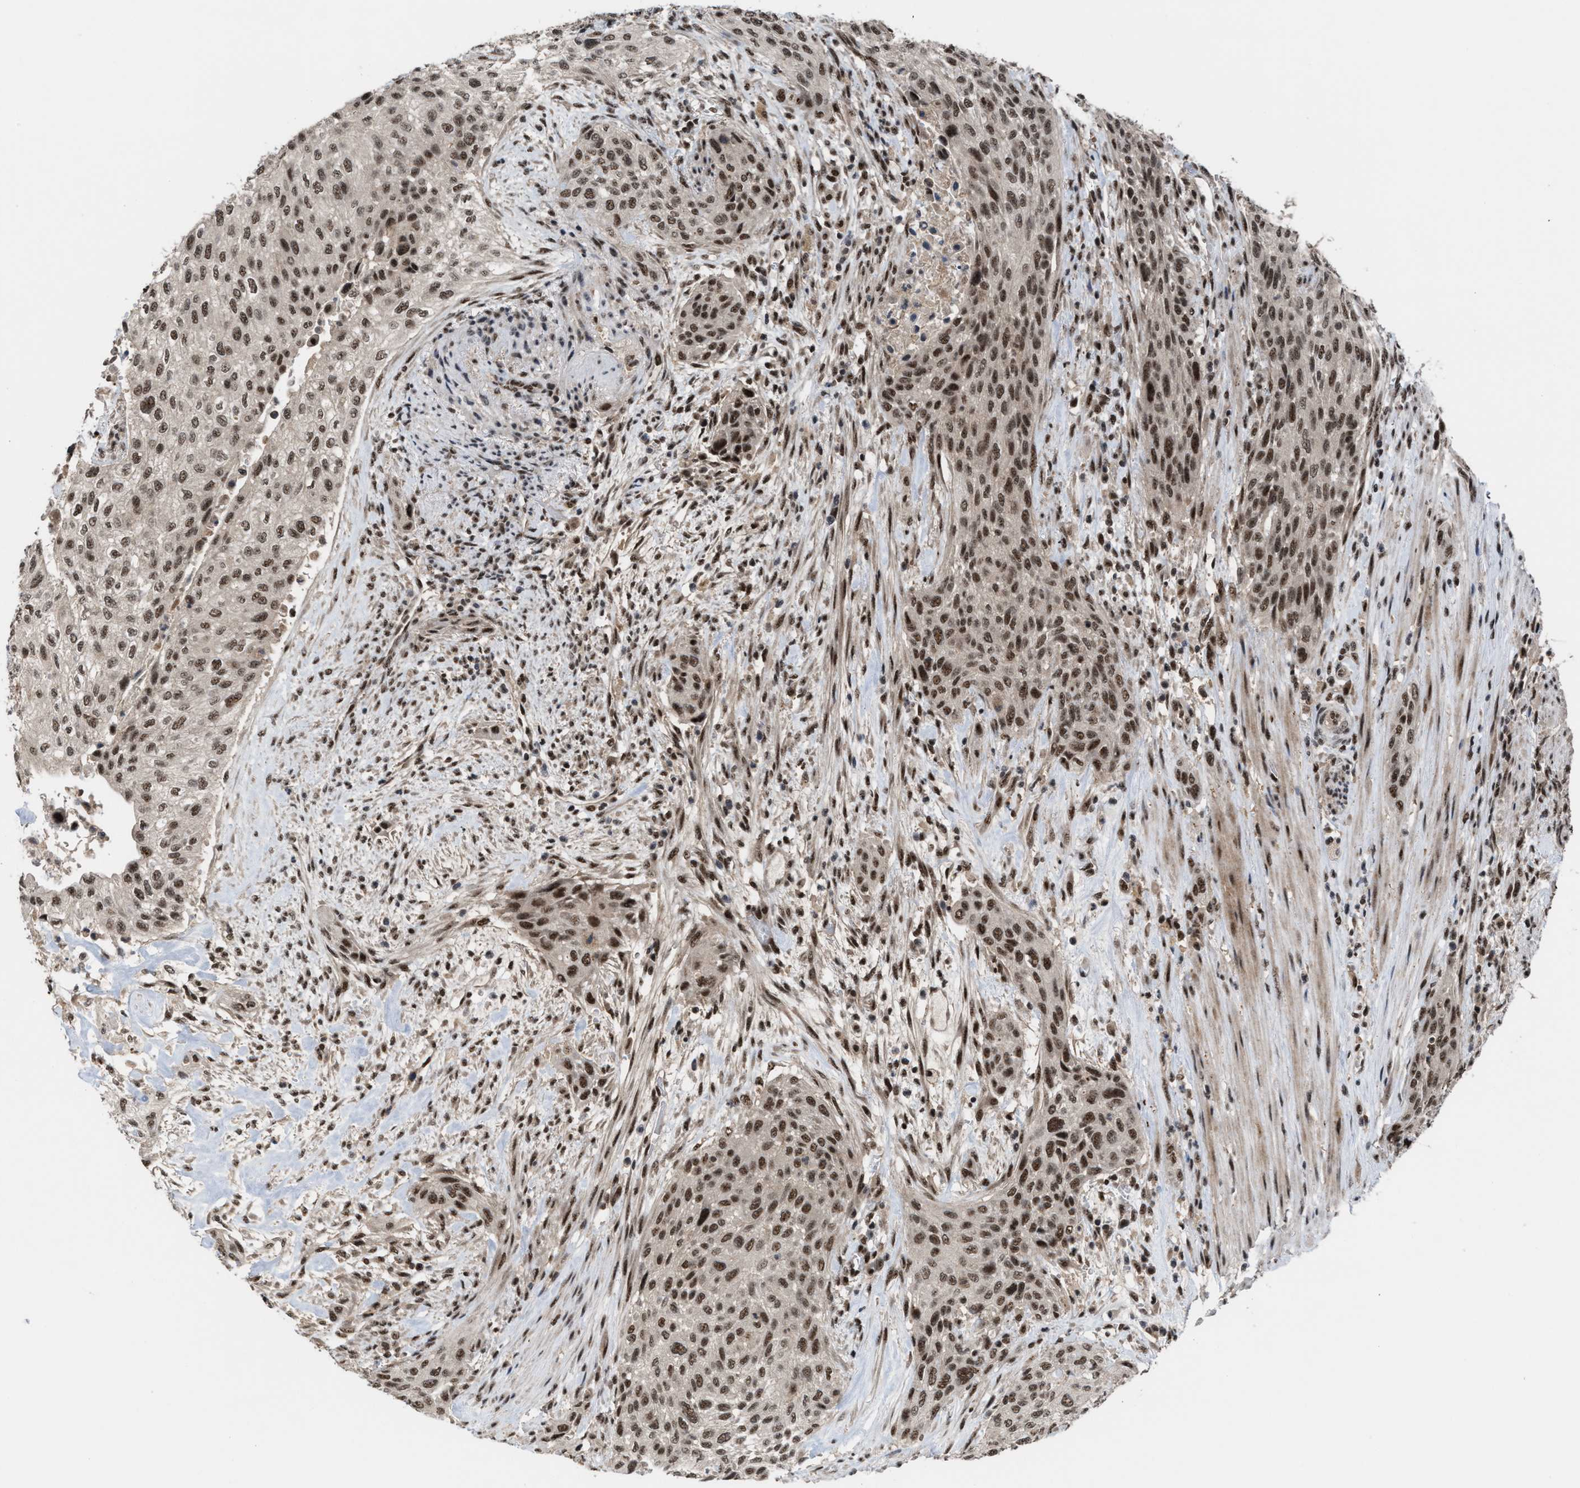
{"staining": {"intensity": "strong", "quantity": ">75%", "location": "nuclear"}, "tissue": "urothelial cancer", "cell_type": "Tumor cells", "image_type": "cancer", "snomed": [{"axis": "morphology", "description": "Urothelial carcinoma, Low grade"}, {"axis": "morphology", "description": "Urothelial carcinoma, High grade"}, {"axis": "topography", "description": "Urinary bladder"}], "caption": "A photomicrograph showing strong nuclear expression in about >75% of tumor cells in high-grade urothelial carcinoma, as visualized by brown immunohistochemical staining.", "gene": "PRPF4", "patient": {"sex": "male", "age": 35}}